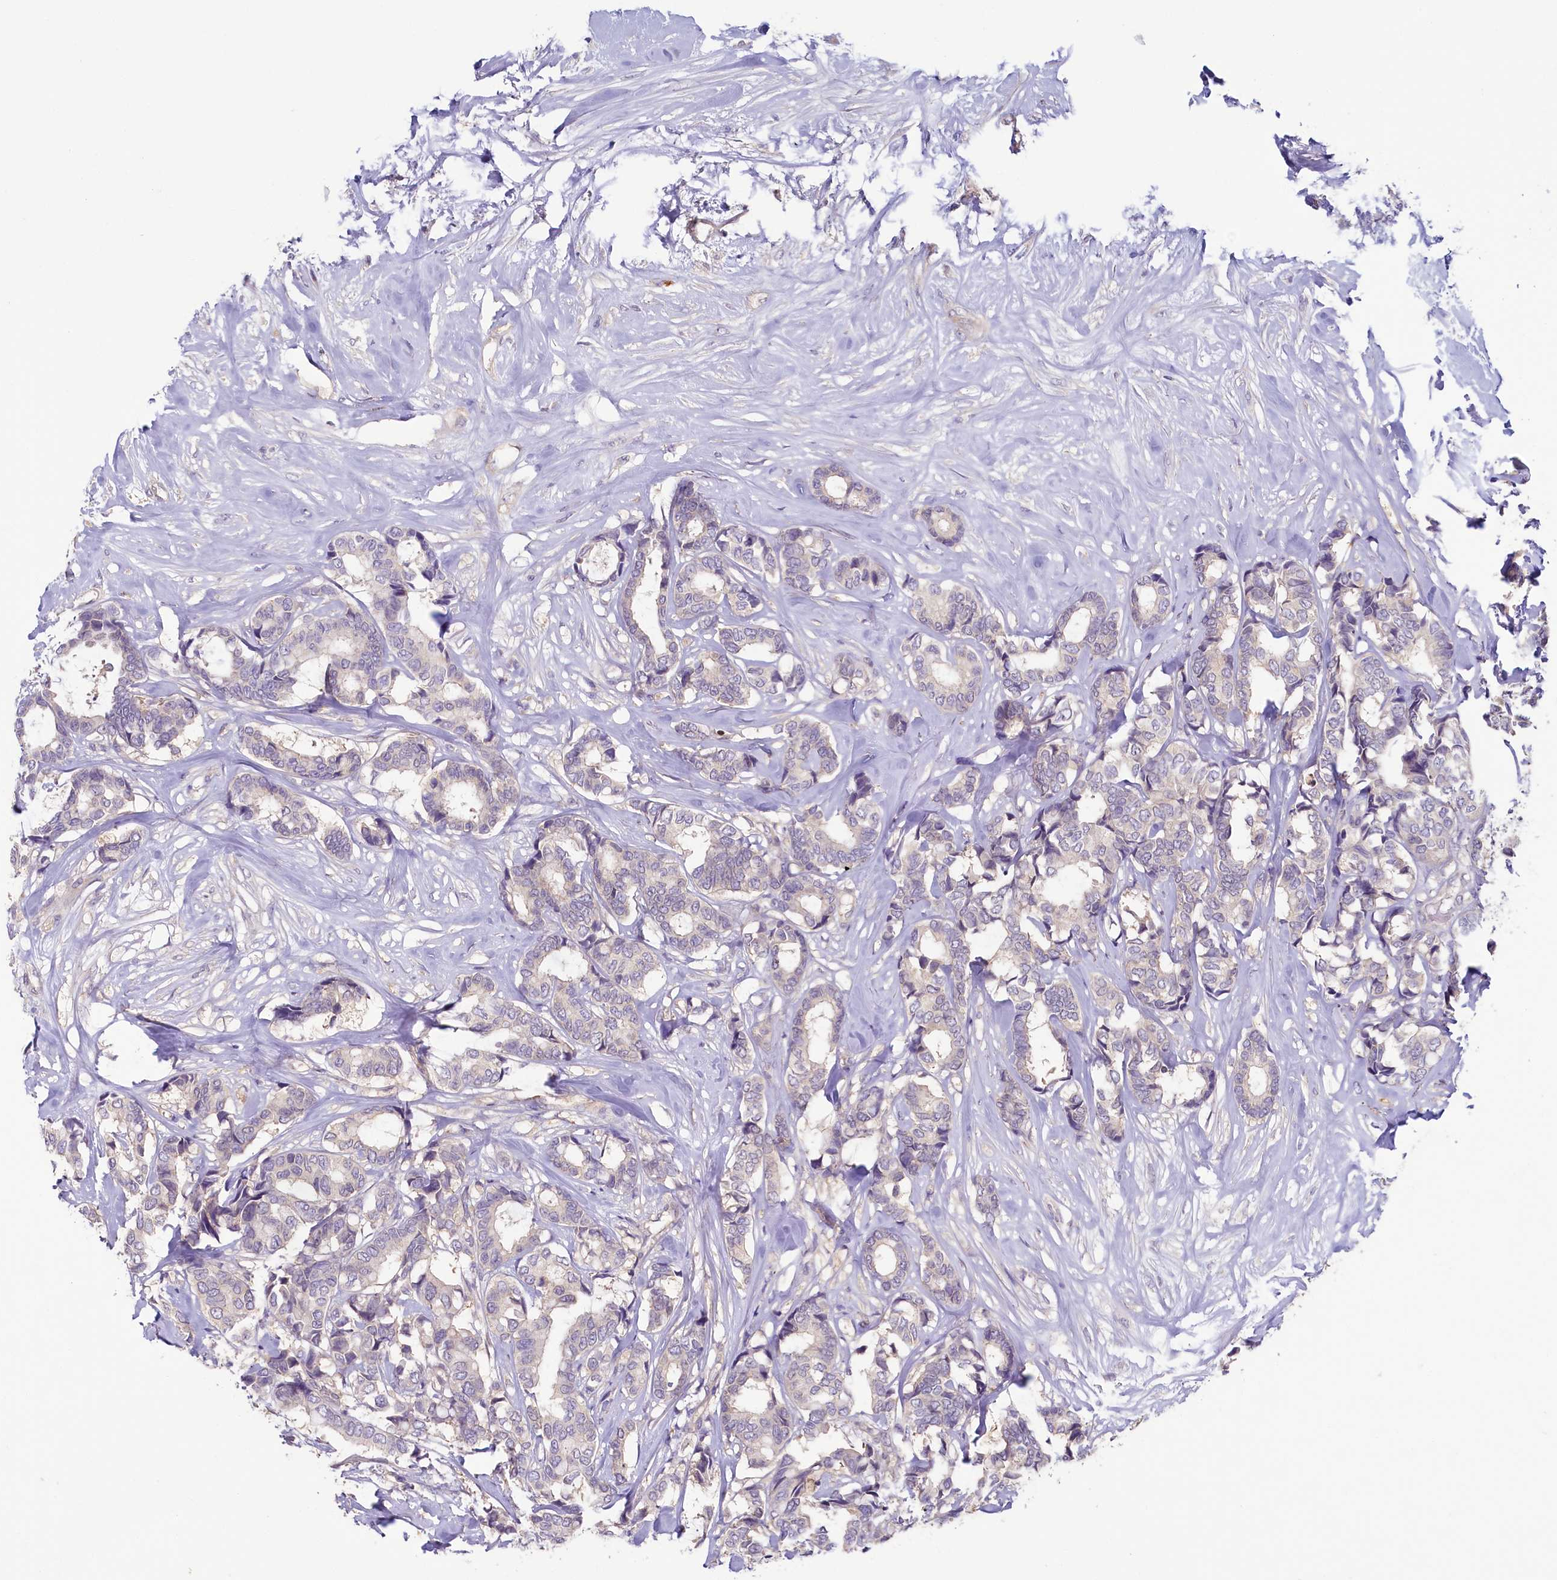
{"staining": {"intensity": "negative", "quantity": "none", "location": "none"}, "tissue": "breast cancer", "cell_type": "Tumor cells", "image_type": "cancer", "snomed": [{"axis": "morphology", "description": "Duct carcinoma"}, {"axis": "topography", "description": "Breast"}], "caption": "Immunohistochemical staining of breast cancer demonstrates no significant staining in tumor cells.", "gene": "PDE6D", "patient": {"sex": "female", "age": 87}}